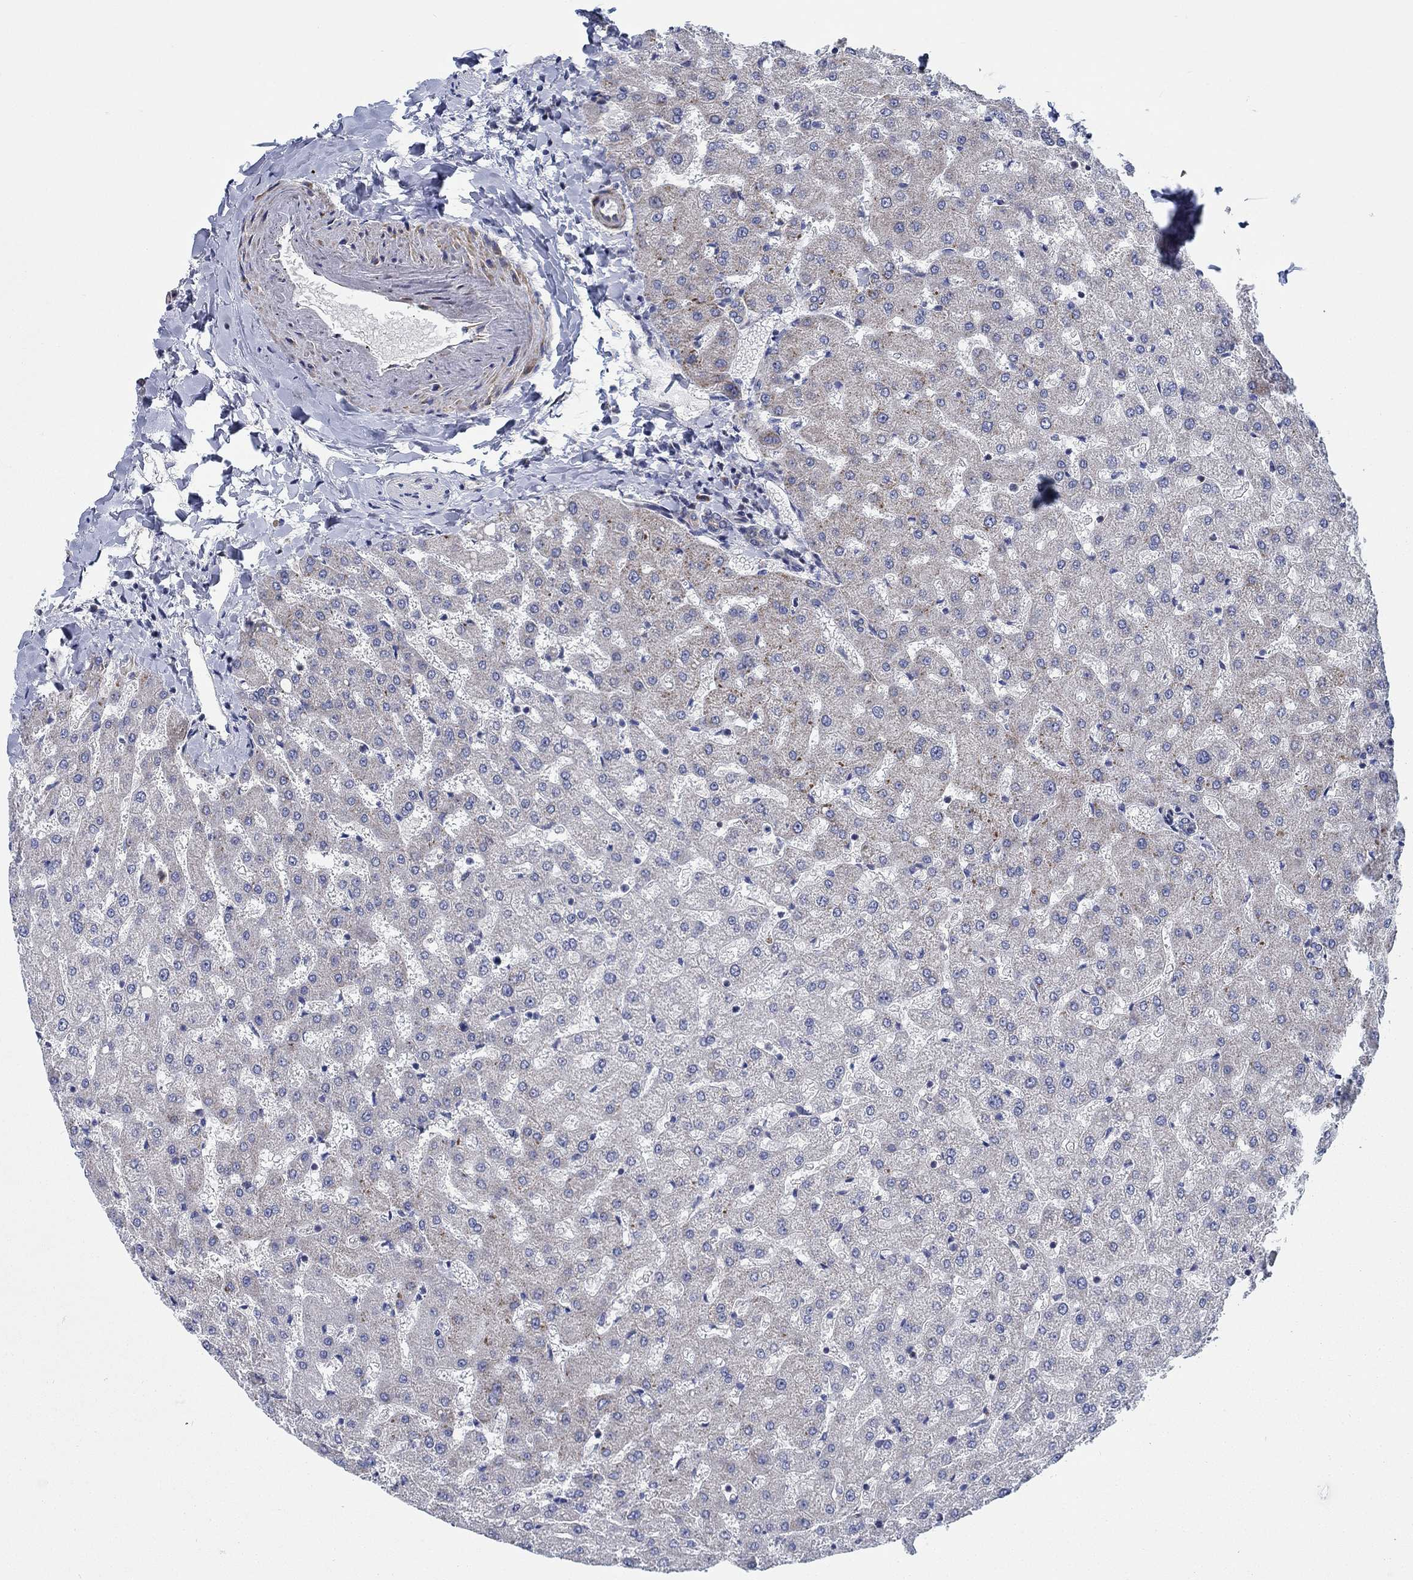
{"staining": {"intensity": "negative", "quantity": "none", "location": "none"}, "tissue": "liver", "cell_type": "Cholangiocytes", "image_type": "normal", "snomed": [{"axis": "morphology", "description": "Normal tissue, NOS"}, {"axis": "topography", "description": "Liver"}], "caption": "Immunohistochemistry (IHC) of benign liver exhibits no staining in cholangiocytes. (Immunohistochemistry, brightfield microscopy, high magnification).", "gene": "FMN1", "patient": {"sex": "female", "age": 50}}